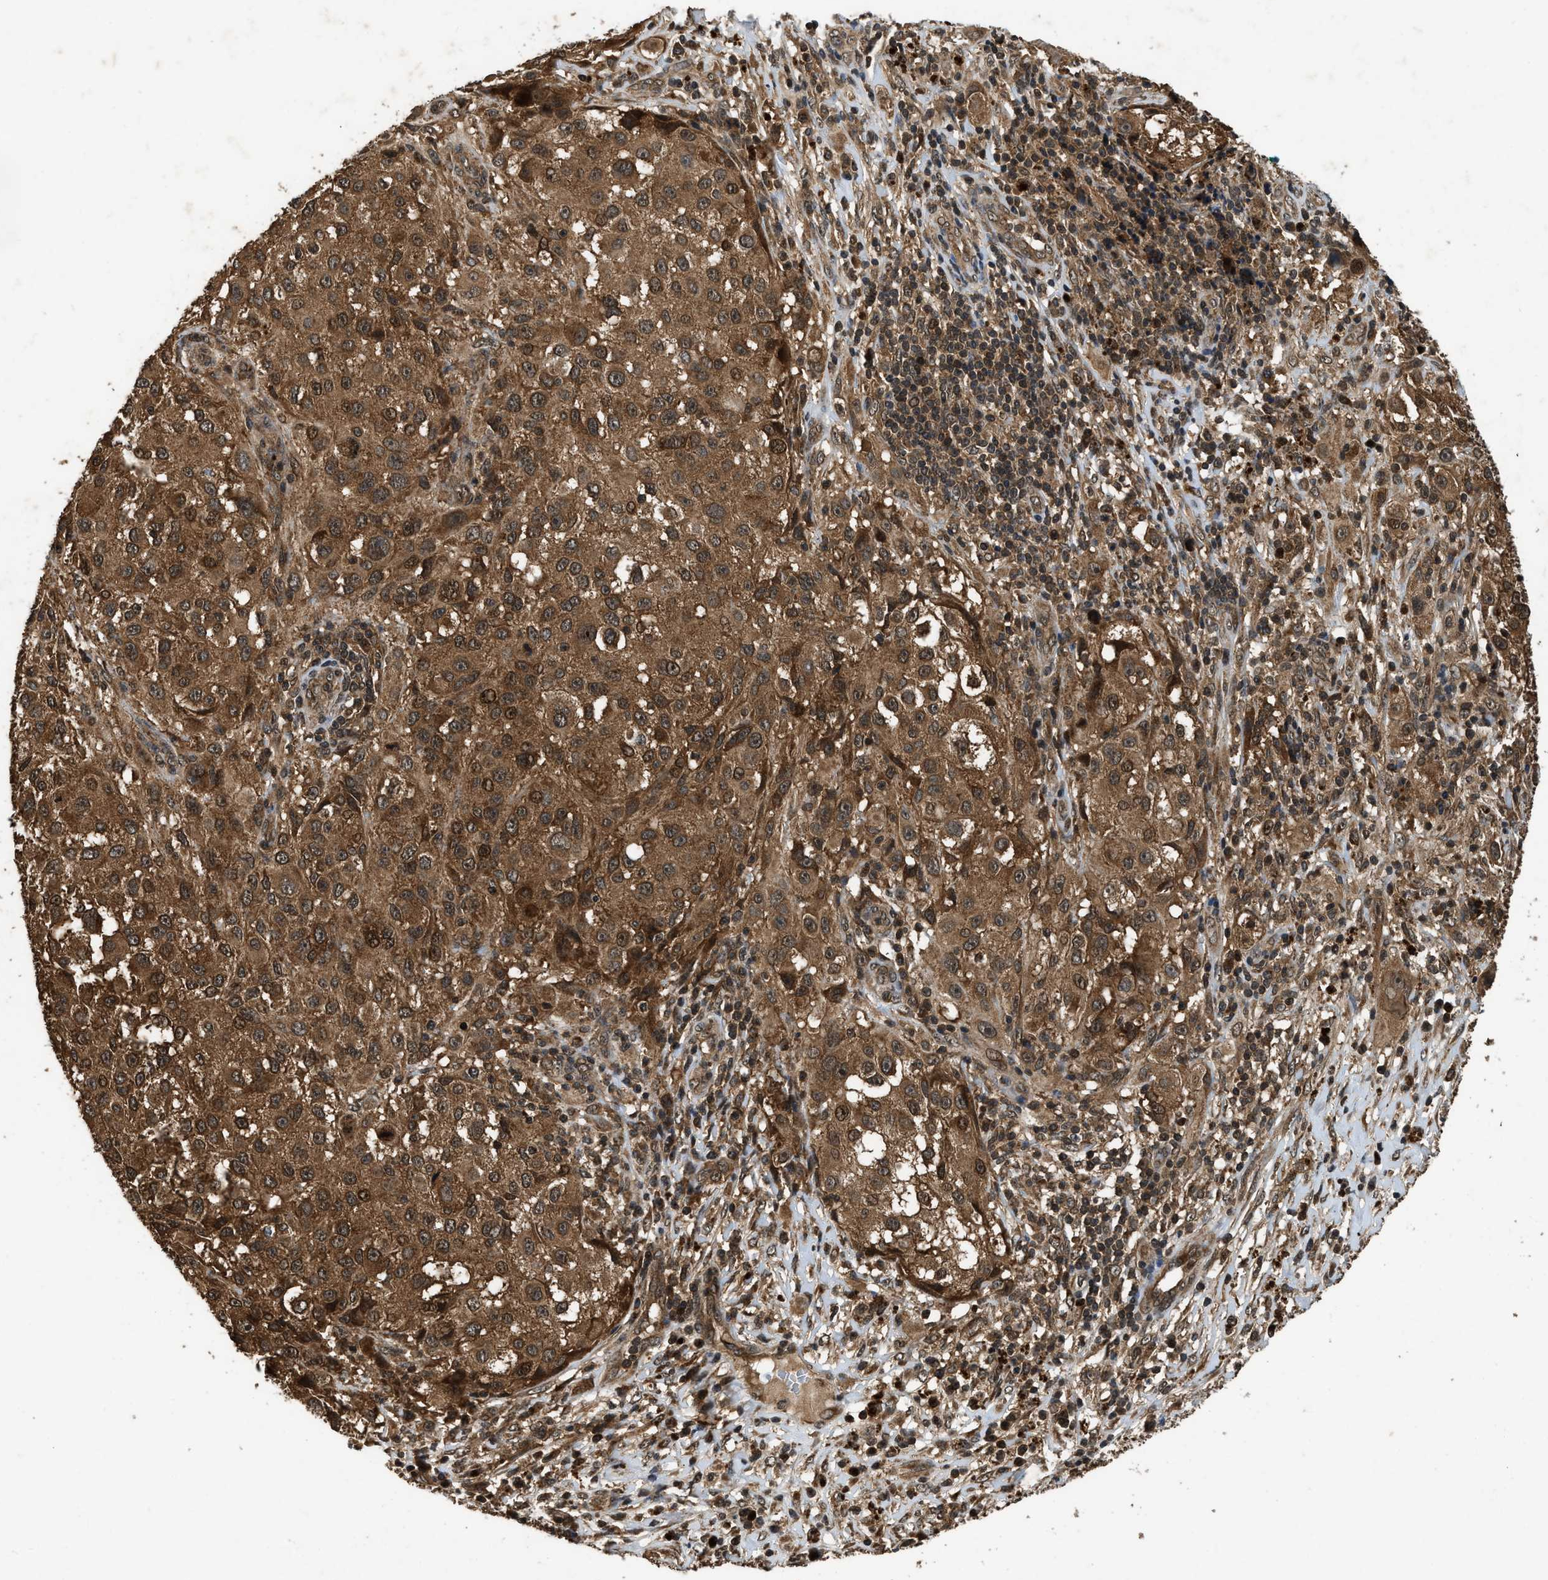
{"staining": {"intensity": "moderate", "quantity": ">75%", "location": "cytoplasmic/membranous"}, "tissue": "melanoma", "cell_type": "Tumor cells", "image_type": "cancer", "snomed": [{"axis": "morphology", "description": "Necrosis, NOS"}, {"axis": "morphology", "description": "Malignant melanoma, NOS"}, {"axis": "topography", "description": "Skin"}], "caption": "Malignant melanoma was stained to show a protein in brown. There is medium levels of moderate cytoplasmic/membranous expression in approximately >75% of tumor cells. The staining is performed using DAB (3,3'-diaminobenzidine) brown chromogen to label protein expression. The nuclei are counter-stained blue using hematoxylin.", "gene": "RPS6KB1", "patient": {"sex": "female", "age": 87}}